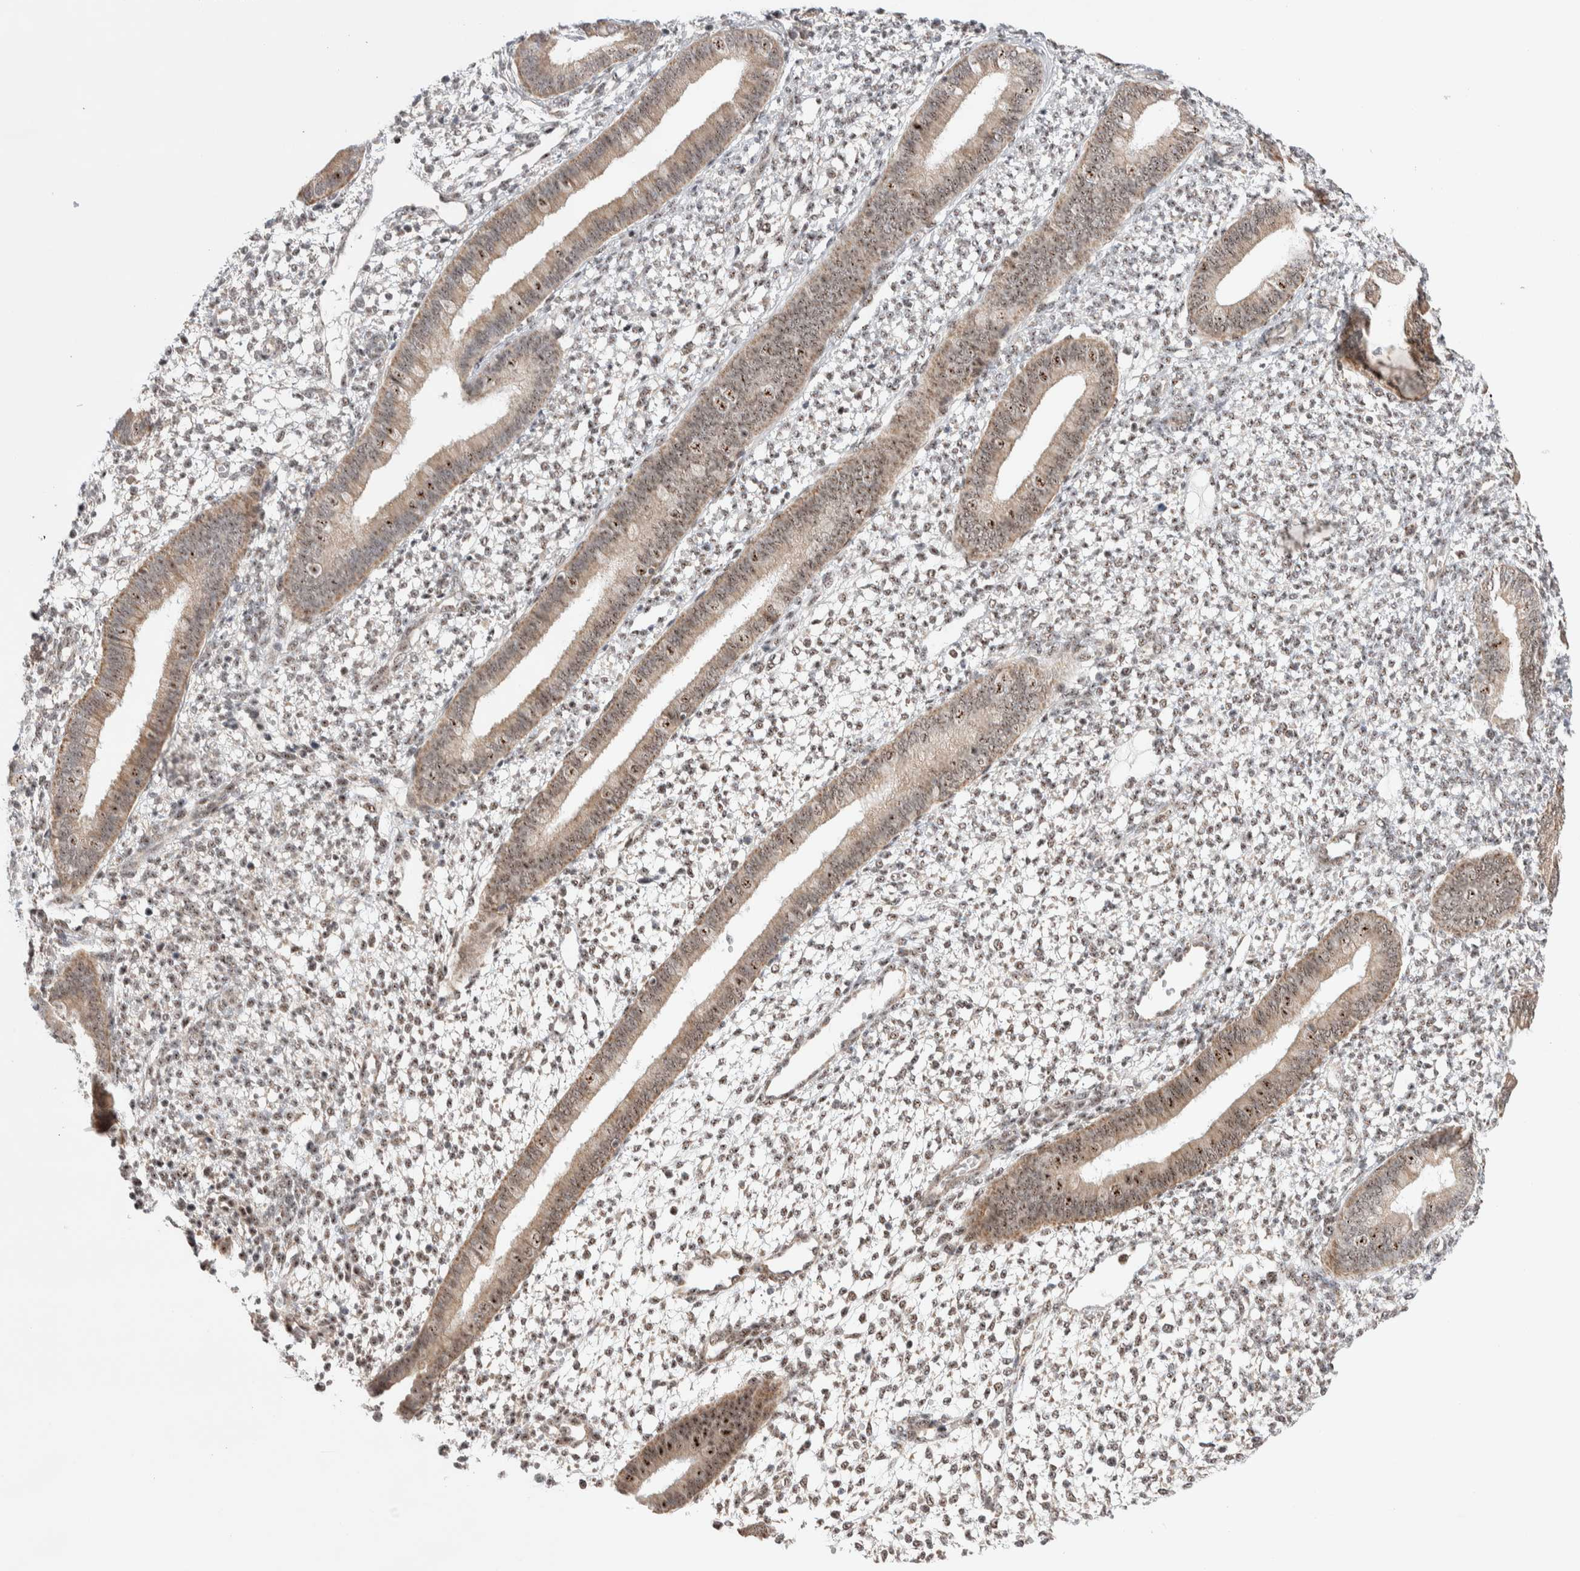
{"staining": {"intensity": "weak", "quantity": "25%-75%", "location": "cytoplasmic/membranous,nuclear"}, "tissue": "endometrium", "cell_type": "Cells in endometrial stroma", "image_type": "normal", "snomed": [{"axis": "morphology", "description": "Normal tissue, NOS"}, {"axis": "topography", "description": "Endometrium"}], "caption": "High-power microscopy captured an immunohistochemistry micrograph of normal endometrium, revealing weak cytoplasmic/membranous,nuclear positivity in approximately 25%-75% of cells in endometrial stroma. The staining was performed using DAB (3,3'-diaminobenzidine), with brown indicating positive protein expression. Nuclei are stained blue with hematoxylin.", "gene": "ZNF695", "patient": {"sex": "female", "age": 46}}